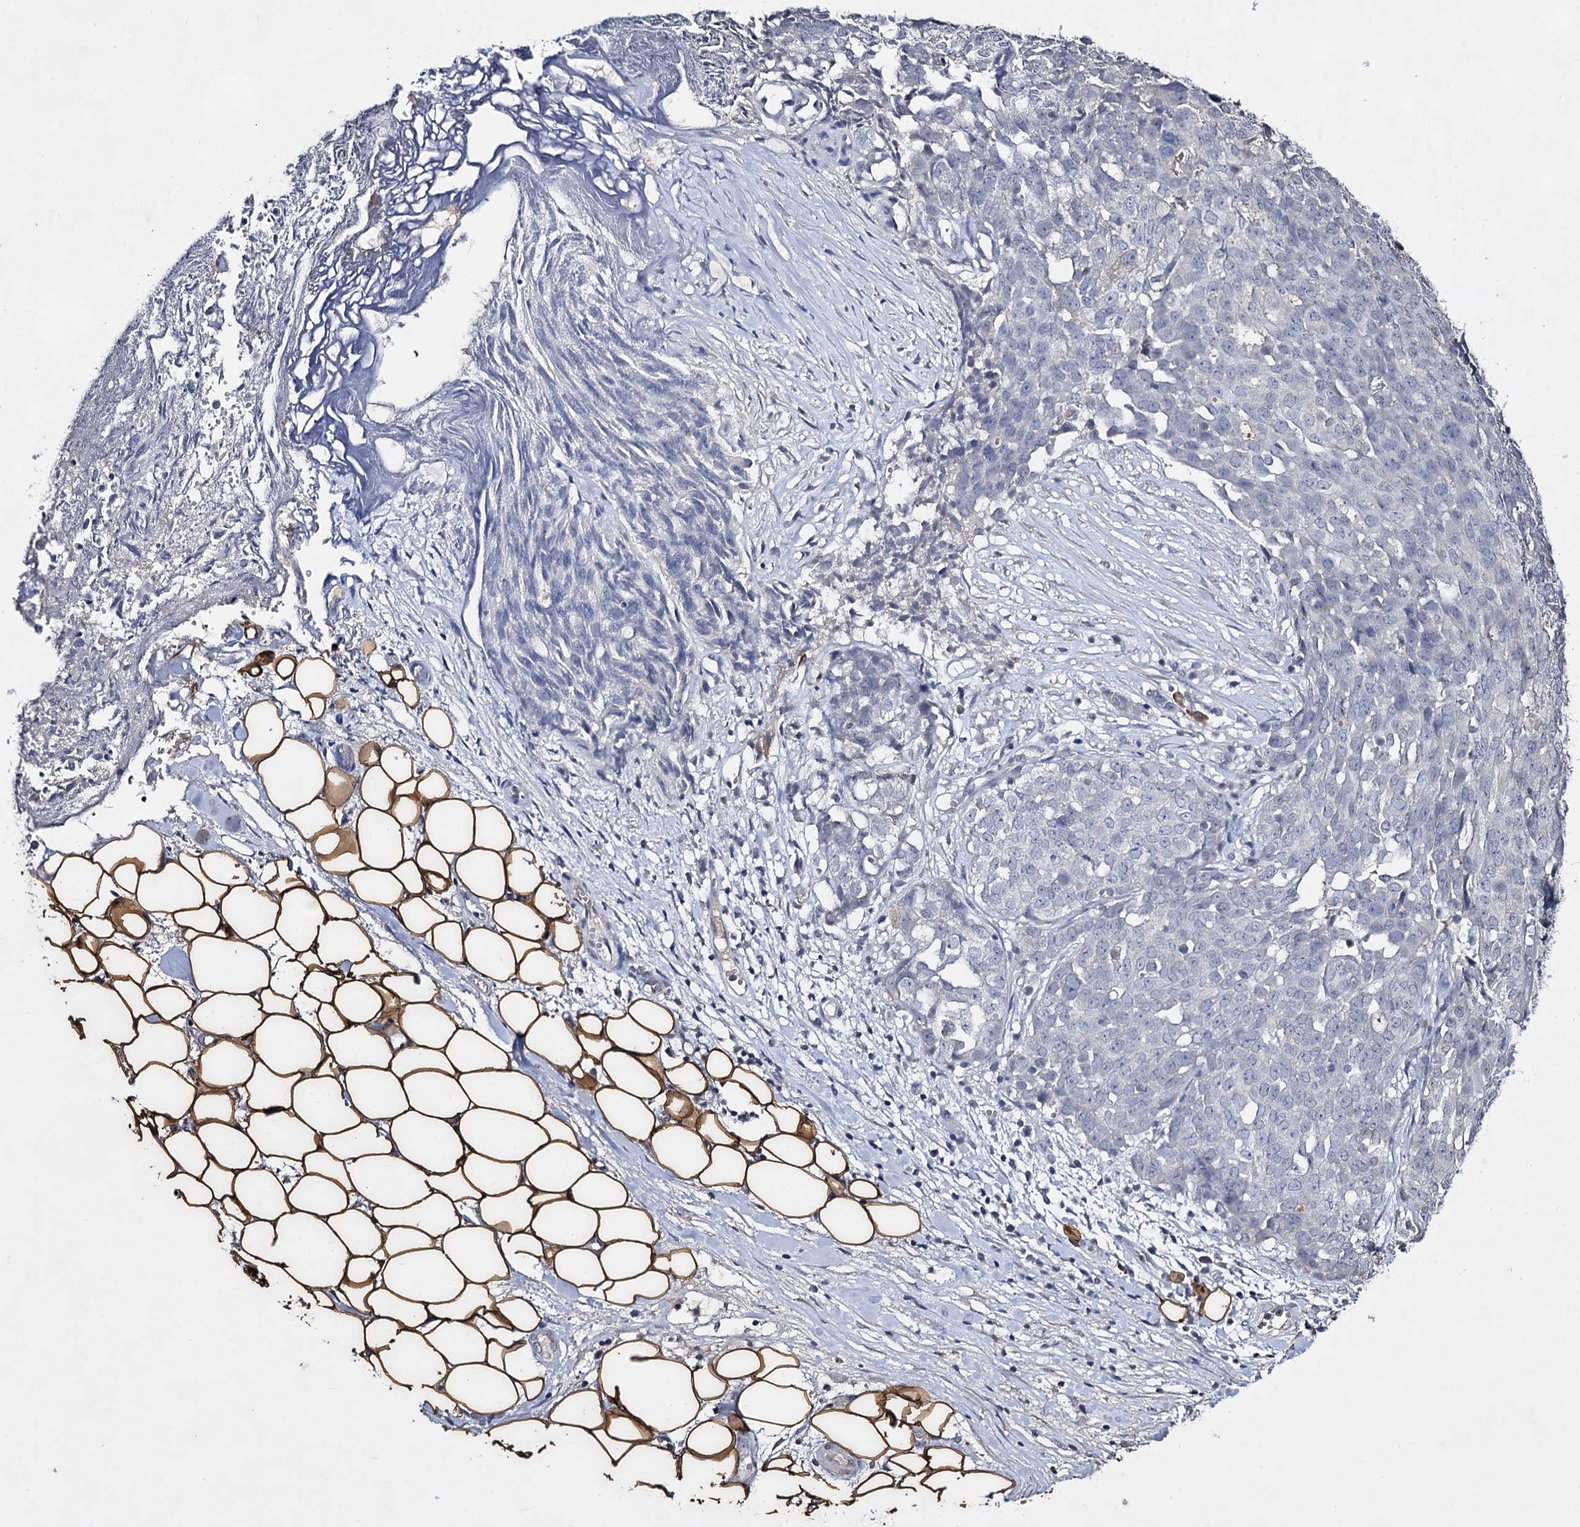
{"staining": {"intensity": "negative", "quantity": "none", "location": "none"}, "tissue": "ovarian cancer", "cell_type": "Tumor cells", "image_type": "cancer", "snomed": [{"axis": "morphology", "description": "Cystadenocarcinoma, serous, NOS"}, {"axis": "topography", "description": "Soft tissue"}, {"axis": "topography", "description": "Ovary"}], "caption": "An immunohistochemistry histopathology image of serous cystadenocarcinoma (ovarian) is shown. There is no staining in tumor cells of serous cystadenocarcinoma (ovarian).", "gene": "PLIN1", "patient": {"sex": "female", "age": 57}}